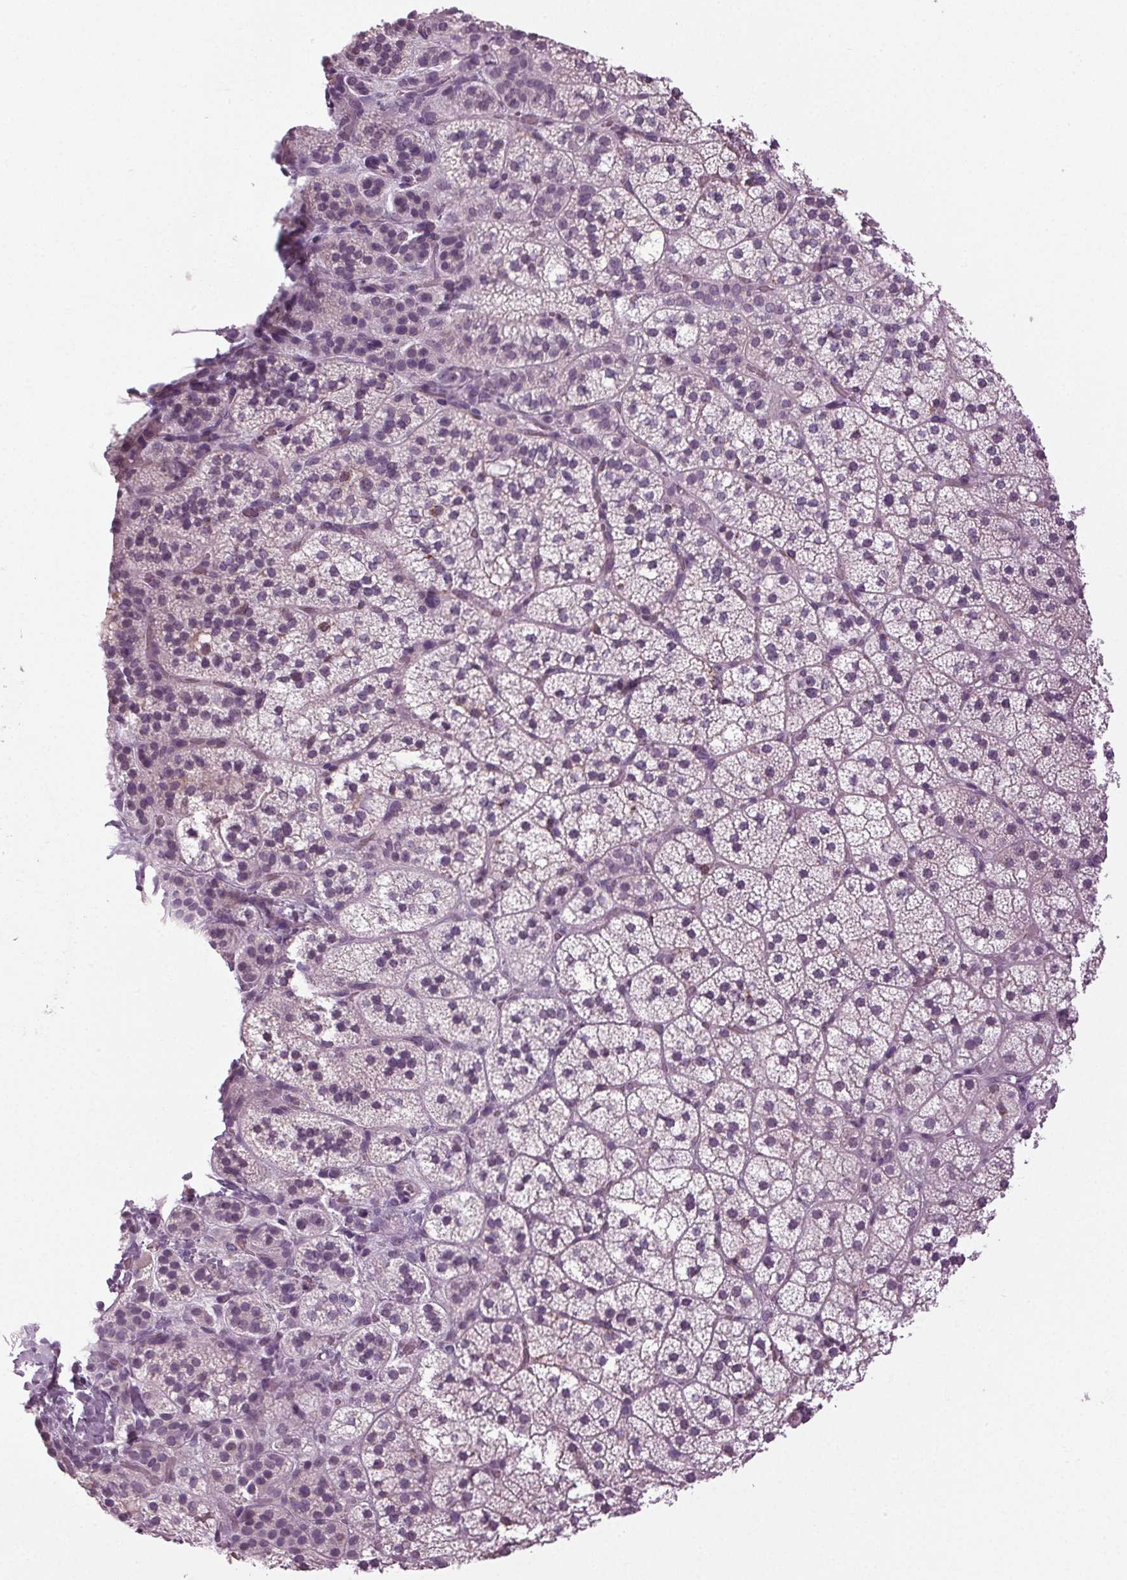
{"staining": {"intensity": "weak", "quantity": "<25%", "location": "cytoplasmic/membranous"}, "tissue": "adrenal gland", "cell_type": "Glandular cells", "image_type": "normal", "snomed": [{"axis": "morphology", "description": "Normal tissue, NOS"}, {"axis": "topography", "description": "Adrenal gland"}], "caption": "A high-resolution photomicrograph shows immunohistochemistry staining of normal adrenal gland, which shows no significant expression in glandular cells. Brightfield microscopy of immunohistochemistry stained with DAB (brown) and hematoxylin (blue), captured at high magnification.", "gene": "DNAH12", "patient": {"sex": "male", "age": 53}}